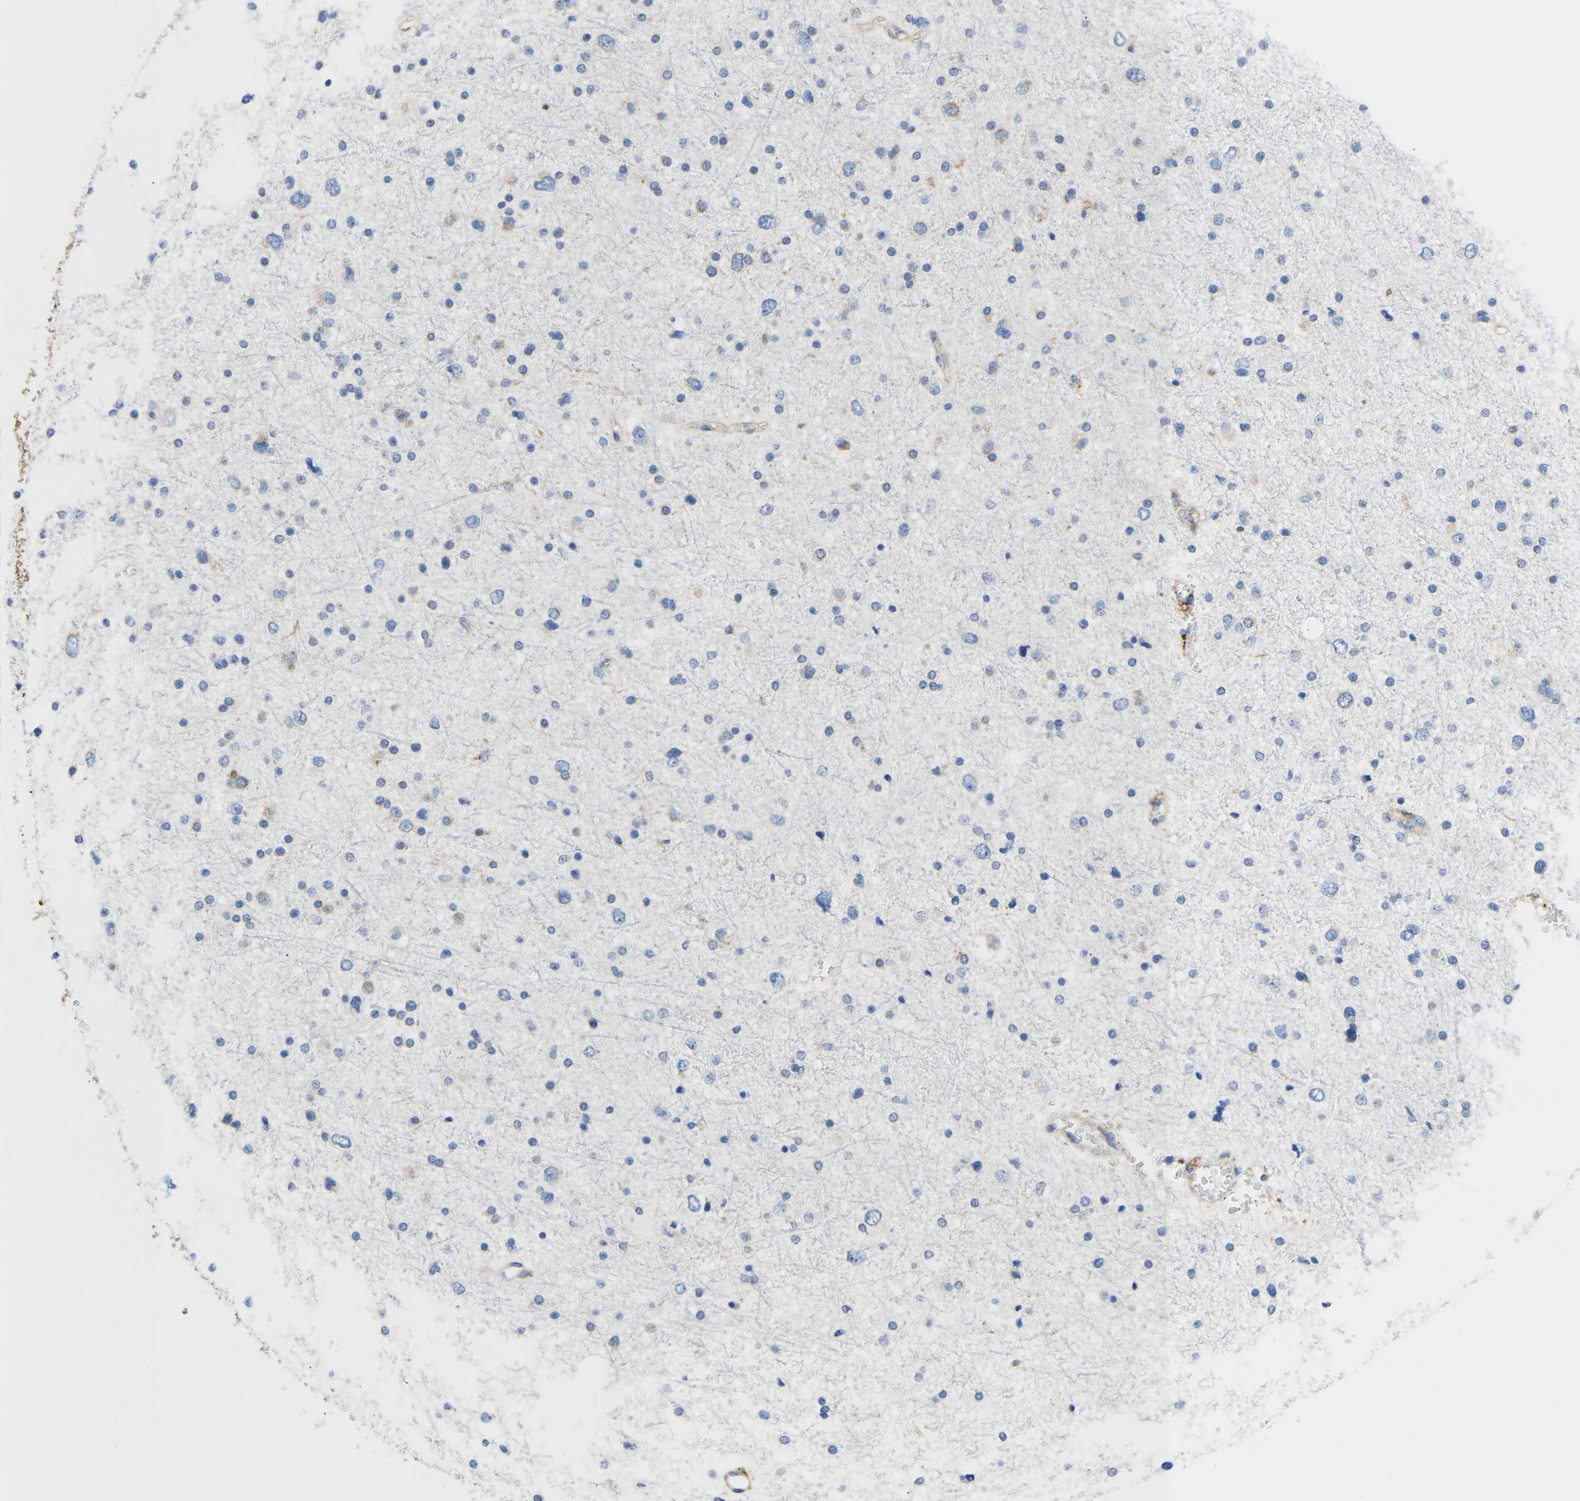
{"staining": {"intensity": "negative", "quantity": "none", "location": "none"}, "tissue": "glioma", "cell_type": "Tumor cells", "image_type": "cancer", "snomed": [{"axis": "morphology", "description": "Glioma, malignant, Low grade"}, {"axis": "topography", "description": "Brain"}], "caption": "Malignant low-grade glioma was stained to show a protein in brown. There is no significant positivity in tumor cells.", "gene": "P4HB", "patient": {"sex": "female", "age": 37}}